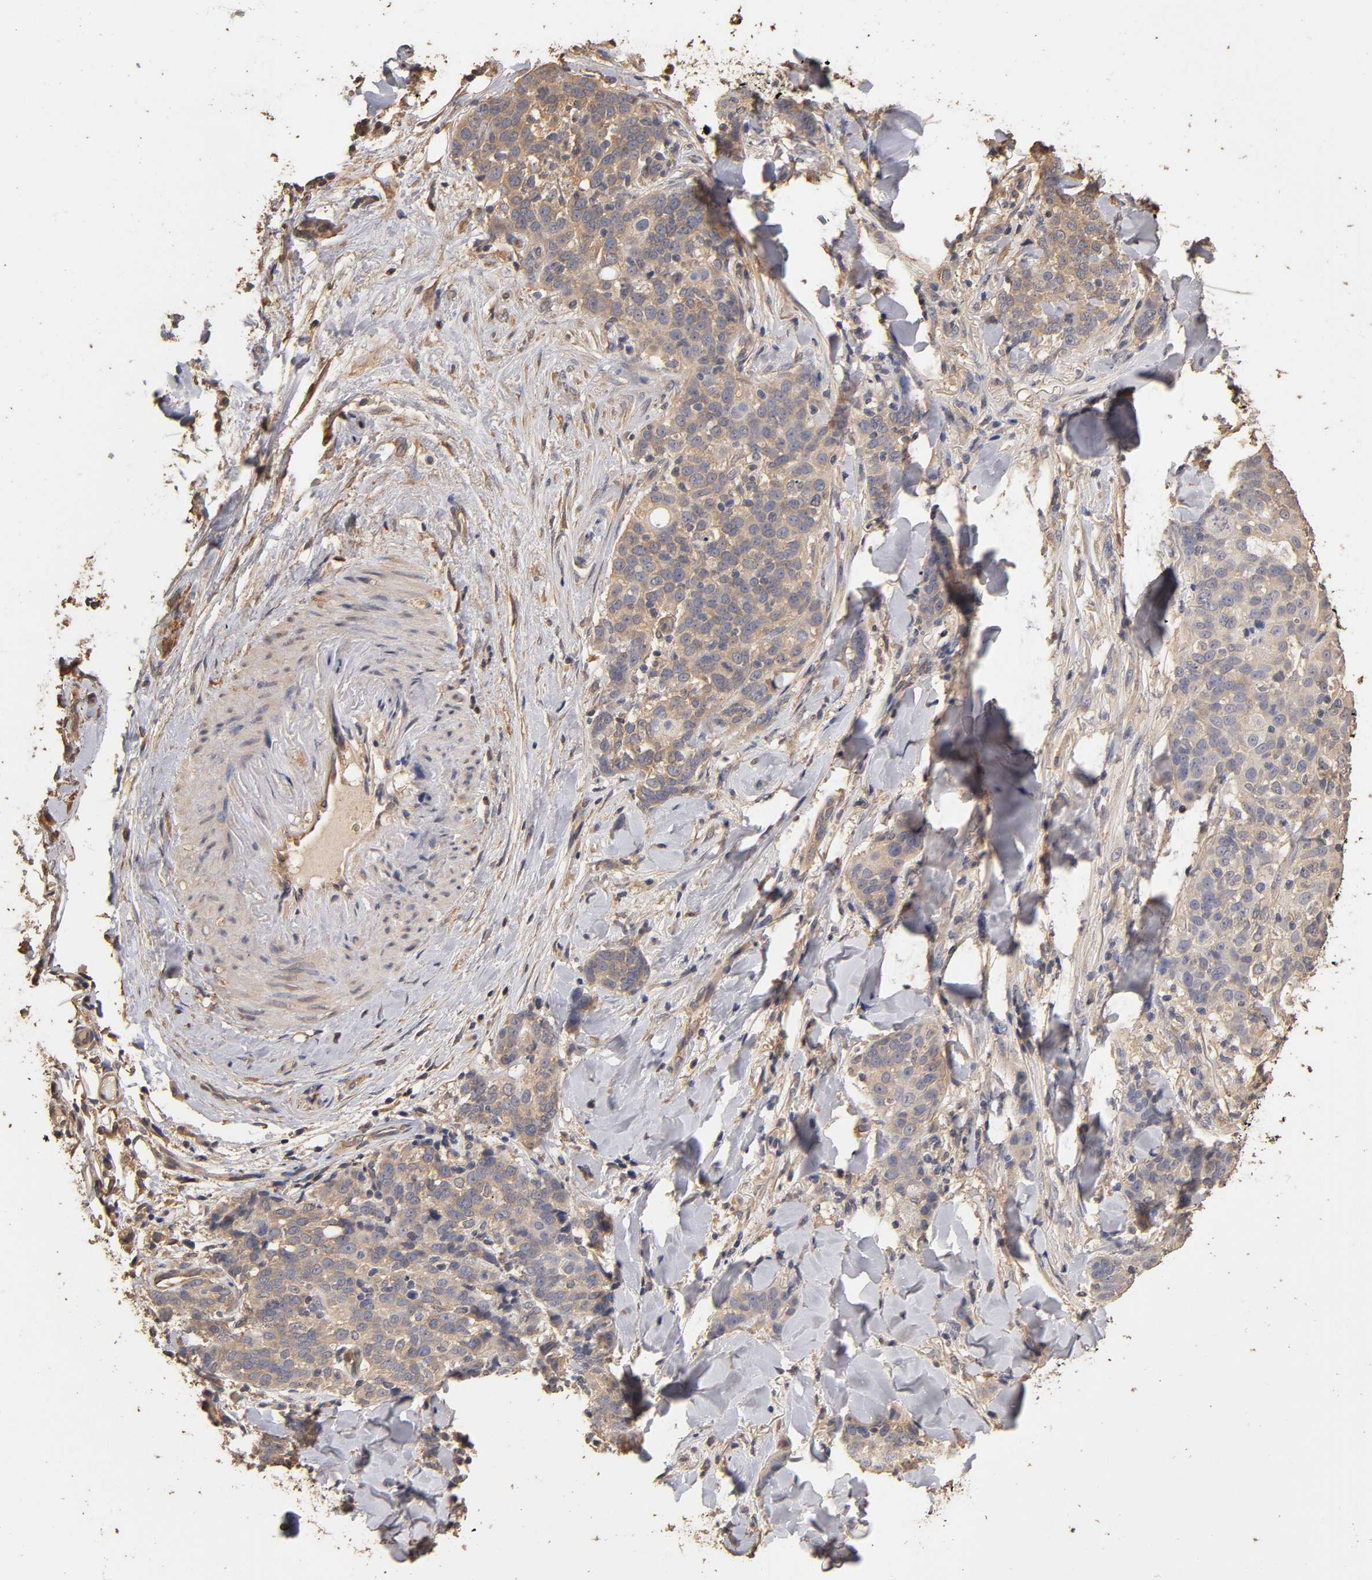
{"staining": {"intensity": "negative", "quantity": "none", "location": "none"}, "tissue": "skin cancer", "cell_type": "Tumor cells", "image_type": "cancer", "snomed": [{"axis": "morphology", "description": "Normal tissue, NOS"}, {"axis": "morphology", "description": "Squamous cell carcinoma, NOS"}, {"axis": "topography", "description": "Skin"}], "caption": "IHC micrograph of human skin squamous cell carcinoma stained for a protein (brown), which shows no expression in tumor cells. (Immunohistochemistry (ihc), brightfield microscopy, high magnification).", "gene": "VSIG4", "patient": {"sex": "female", "age": 83}}